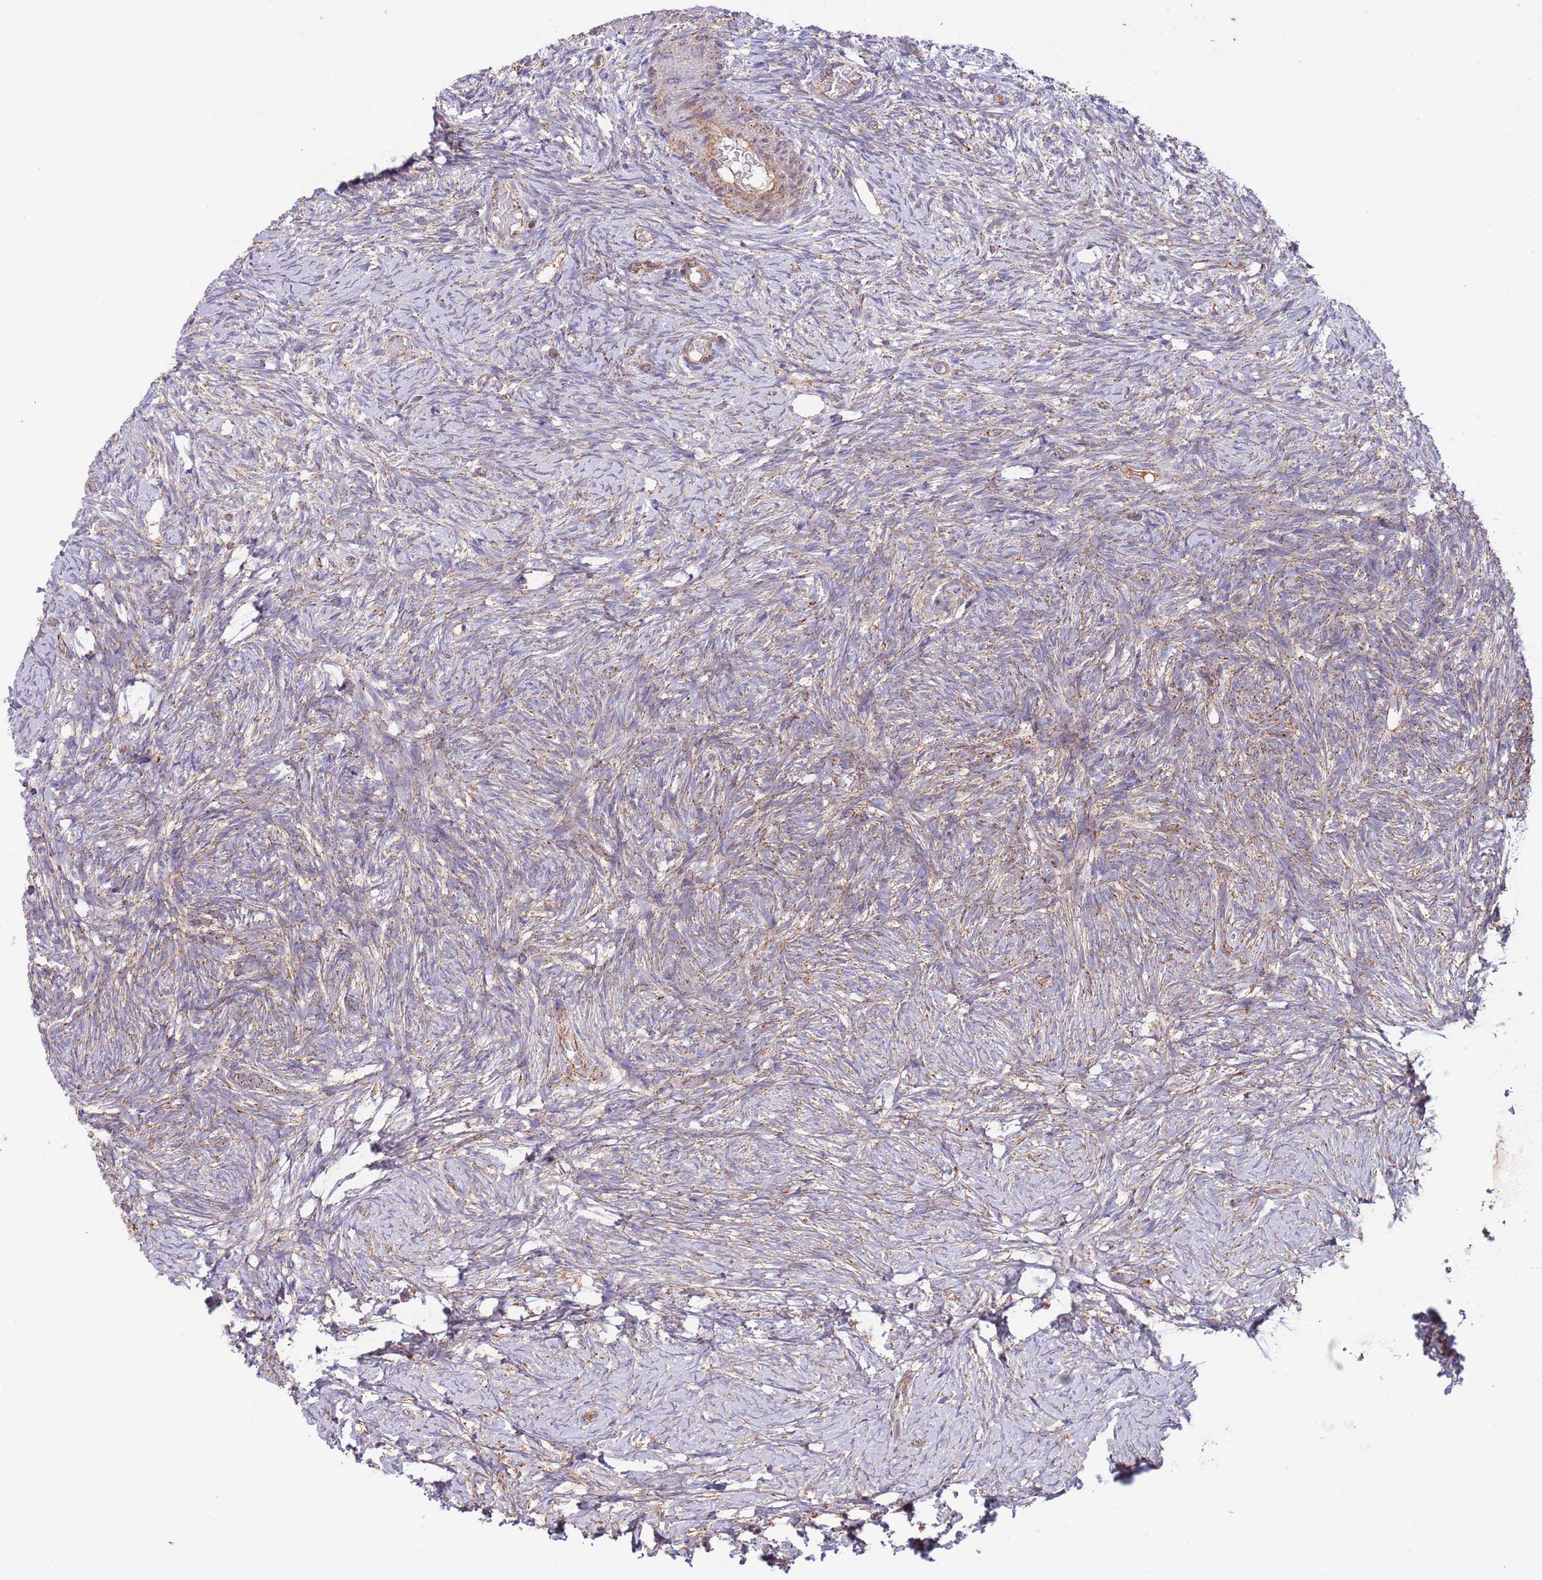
{"staining": {"intensity": "strong", "quantity": ">75%", "location": "cytoplasmic/membranous"}, "tissue": "ovary", "cell_type": "Follicle cells", "image_type": "normal", "snomed": [{"axis": "morphology", "description": "Normal tissue, NOS"}, {"axis": "topography", "description": "Ovary"}], "caption": "The micrograph shows immunohistochemical staining of unremarkable ovary. There is strong cytoplasmic/membranous positivity is seen in approximately >75% of follicle cells. (DAB = brown stain, brightfield microscopy at high magnification).", "gene": "DNAJA3", "patient": {"sex": "female", "age": 39}}